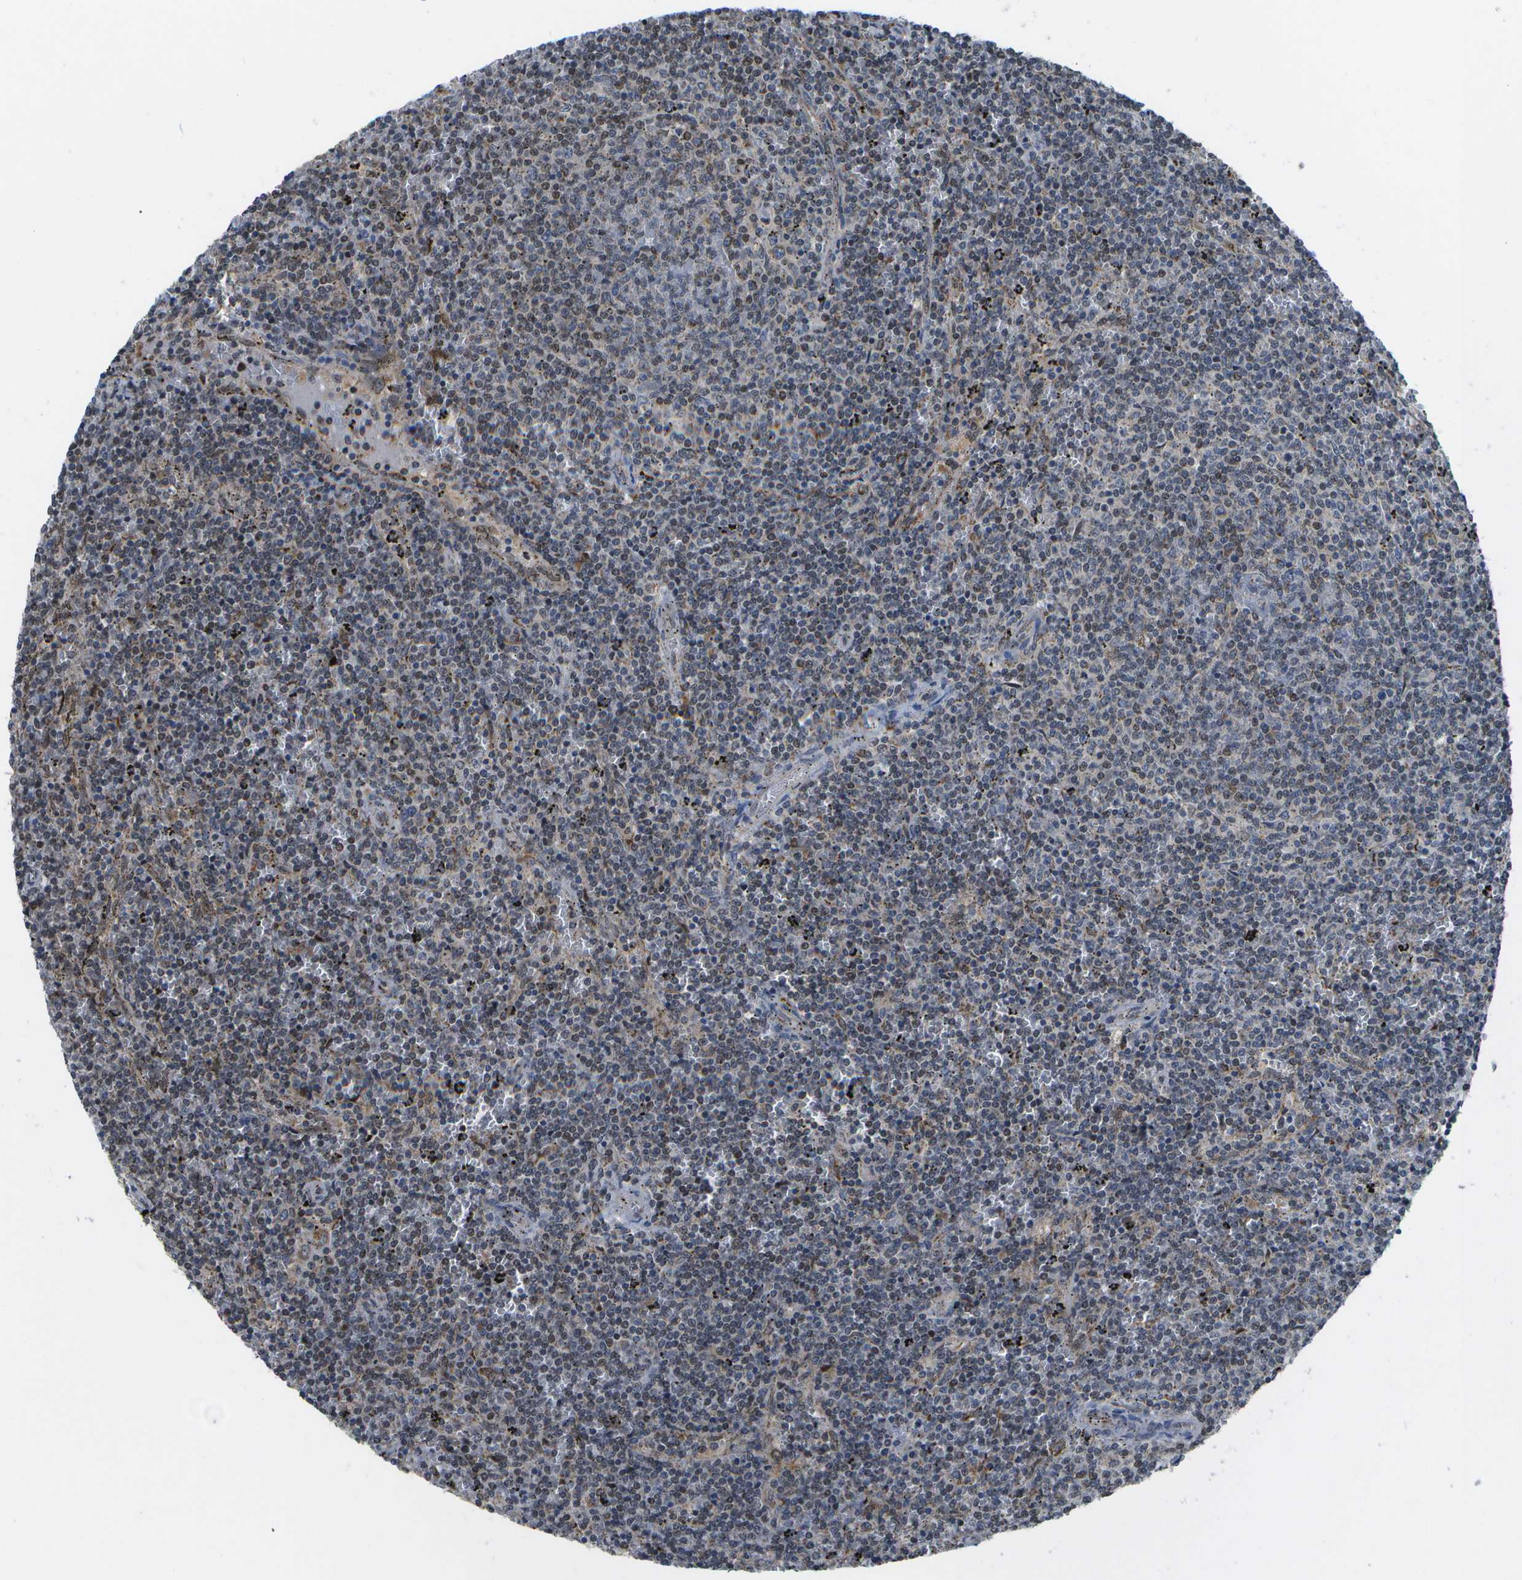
{"staining": {"intensity": "weak", "quantity": "25%-75%", "location": "nuclear"}, "tissue": "lymphoma", "cell_type": "Tumor cells", "image_type": "cancer", "snomed": [{"axis": "morphology", "description": "Malignant lymphoma, non-Hodgkin's type, Low grade"}, {"axis": "topography", "description": "Spleen"}], "caption": "A high-resolution histopathology image shows immunohistochemistry (IHC) staining of lymphoma, which shows weak nuclear staining in approximately 25%-75% of tumor cells. (IHC, brightfield microscopy, high magnification).", "gene": "HADHA", "patient": {"sex": "female", "age": 50}}